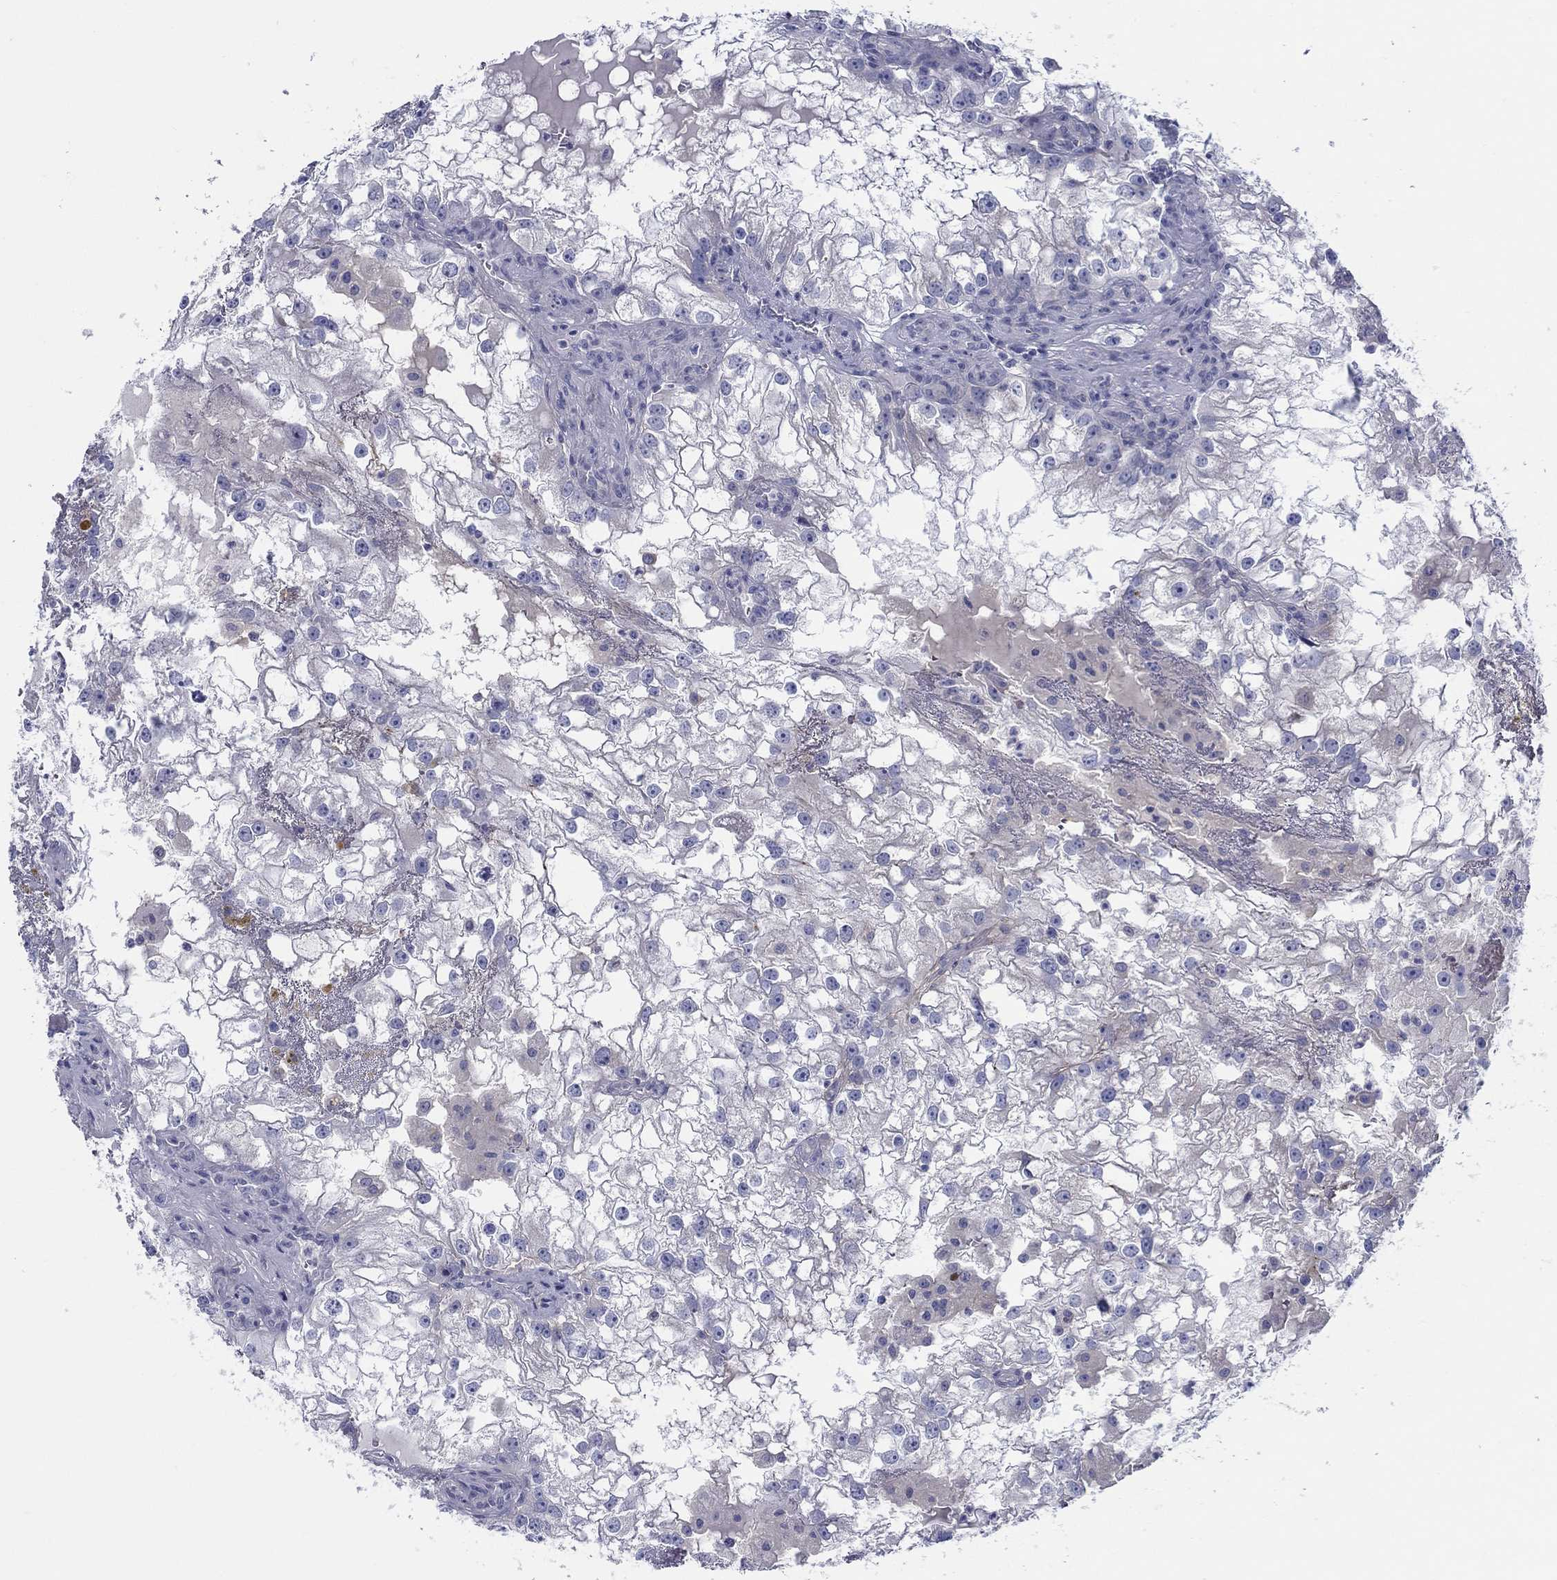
{"staining": {"intensity": "negative", "quantity": "none", "location": "none"}, "tissue": "renal cancer", "cell_type": "Tumor cells", "image_type": "cancer", "snomed": [{"axis": "morphology", "description": "Adenocarcinoma, NOS"}, {"axis": "topography", "description": "Kidney"}], "caption": "Immunohistochemistry of human renal cancer exhibits no staining in tumor cells.", "gene": "HAPLN4", "patient": {"sex": "male", "age": 59}}